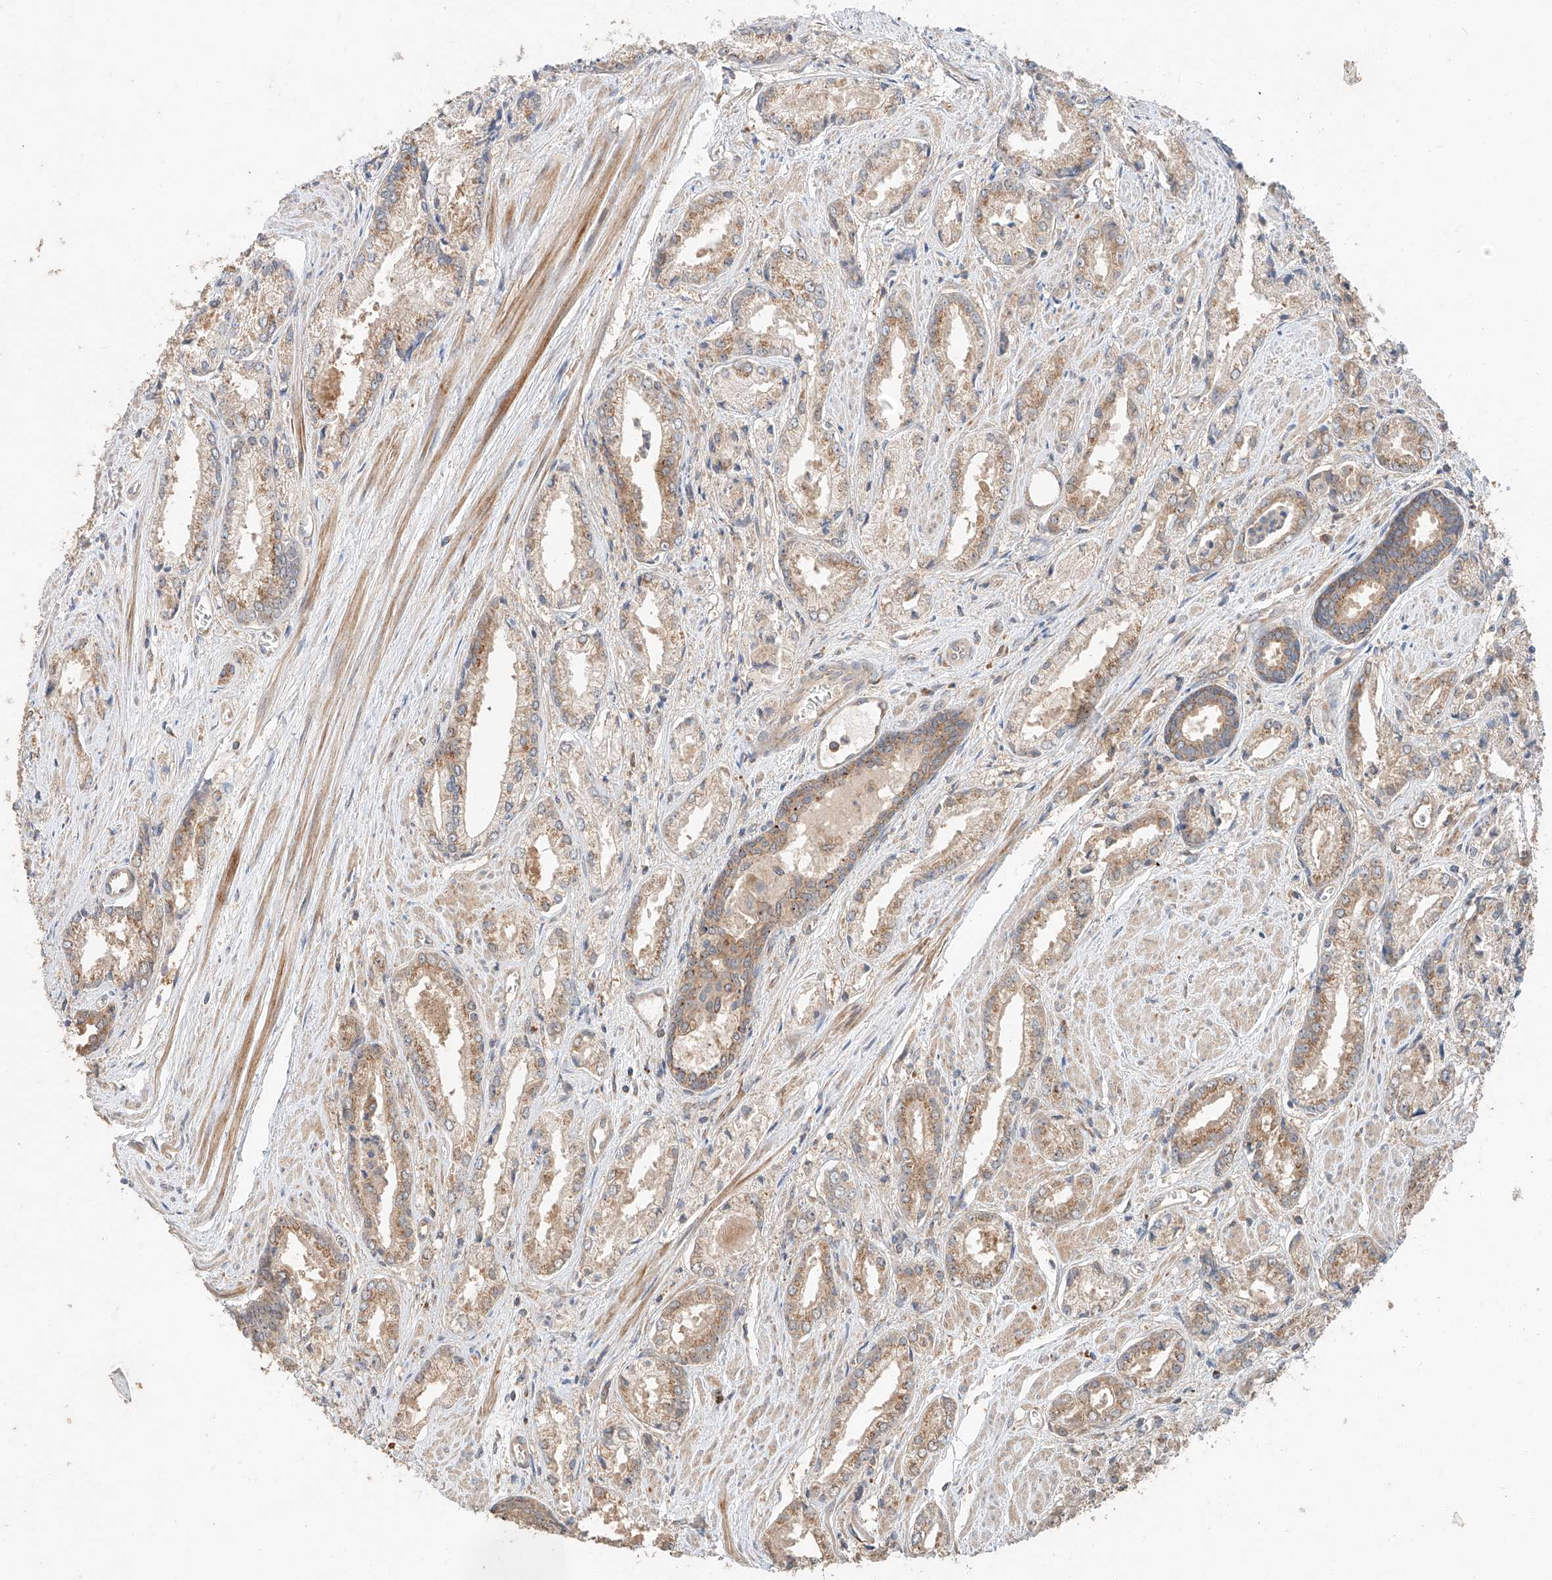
{"staining": {"intensity": "moderate", "quantity": ">75%", "location": "cytoplasmic/membranous"}, "tissue": "prostate cancer", "cell_type": "Tumor cells", "image_type": "cancer", "snomed": [{"axis": "morphology", "description": "Adenocarcinoma, Low grade"}, {"axis": "topography", "description": "Prostate"}], "caption": "The micrograph demonstrates staining of prostate cancer, revealing moderate cytoplasmic/membranous protein staining (brown color) within tumor cells. Using DAB (brown) and hematoxylin (blue) stains, captured at high magnification using brightfield microscopy.", "gene": "XPNPEP1", "patient": {"sex": "male", "age": 54}}